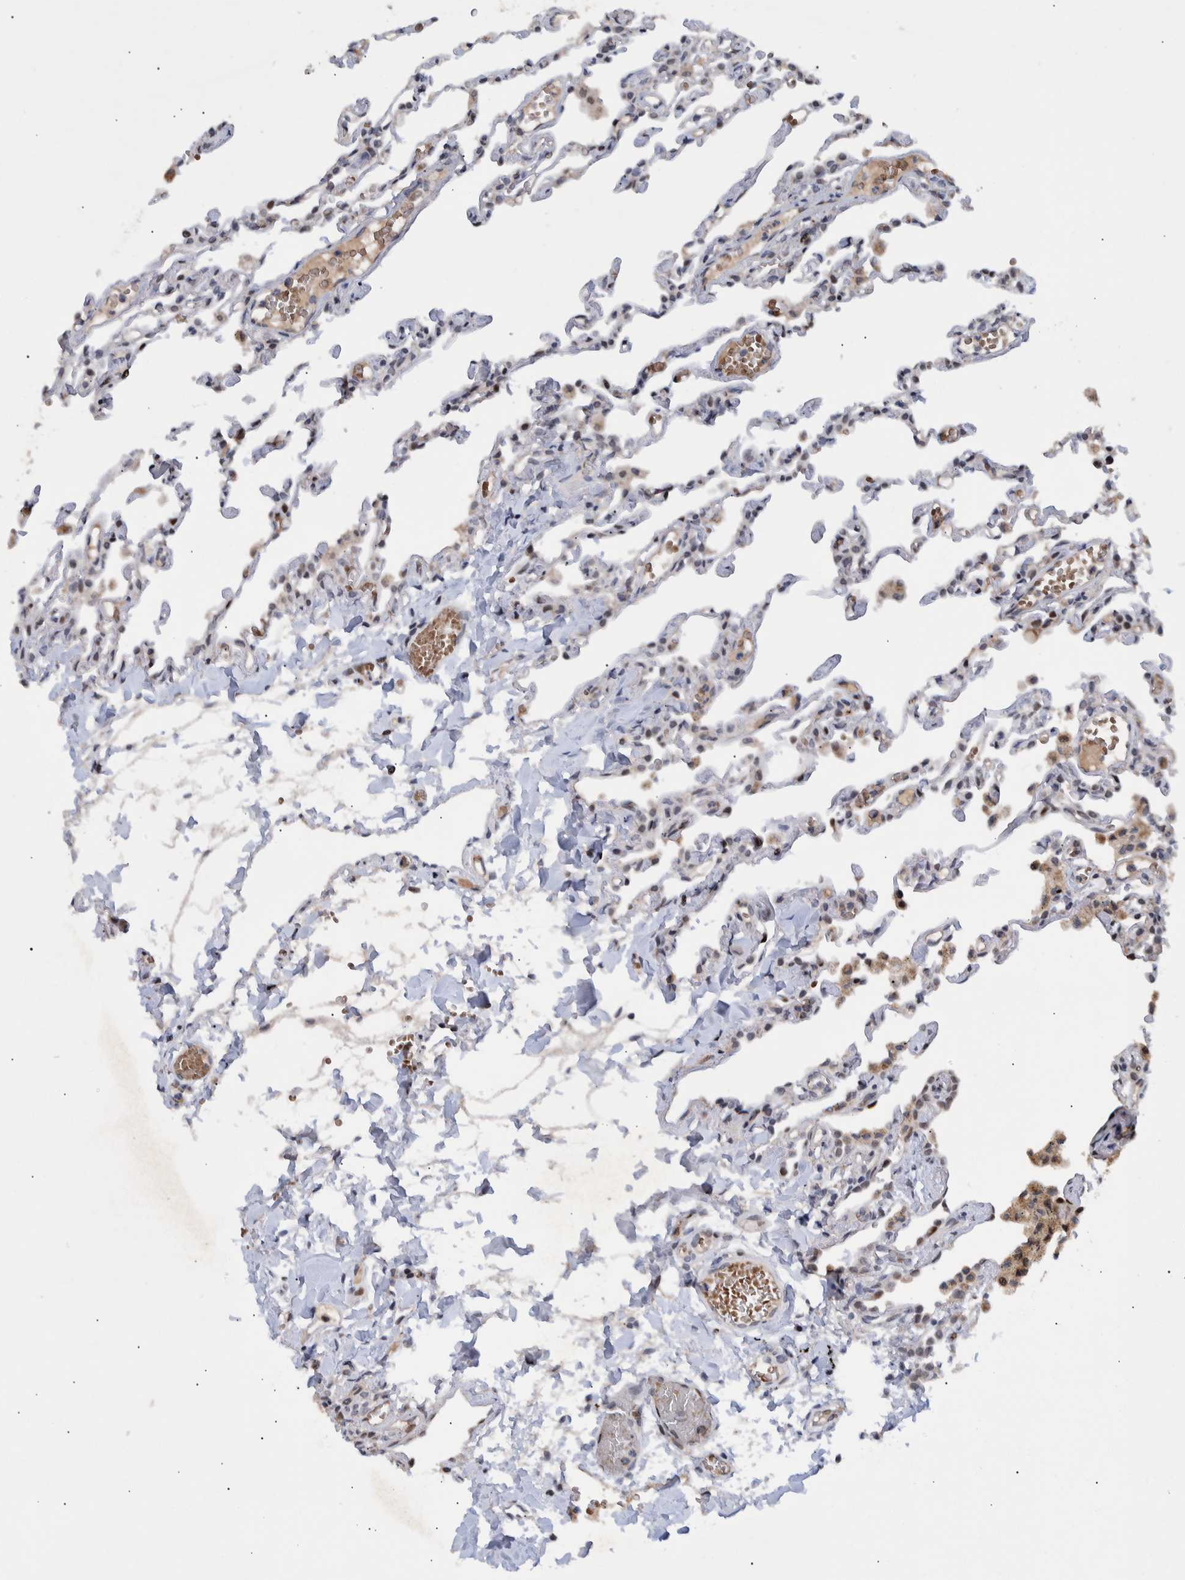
{"staining": {"intensity": "weak", "quantity": "<25%", "location": "cytoplasmic/membranous"}, "tissue": "lung", "cell_type": "Alveolar cells", "image_type": "normal", "snomed": [{"axis": "morphology", "description": "Normal tissue, NOS"}, {"axis": "topography", "description": "Lung"}], "caption": "High magnification brightfield microscopy of unremarkable lung stained with DAB (brown) and counterstained with hematoxylin (blue): alveolar cells show no significant staining. The staining is performed using DAB (3,3'-diaminobenzidine) brown chromogen with nuclei counter-stained in using hematoxylin.", "gene": "ESRP1", "patient": {"sex": "male", "age": 21}}